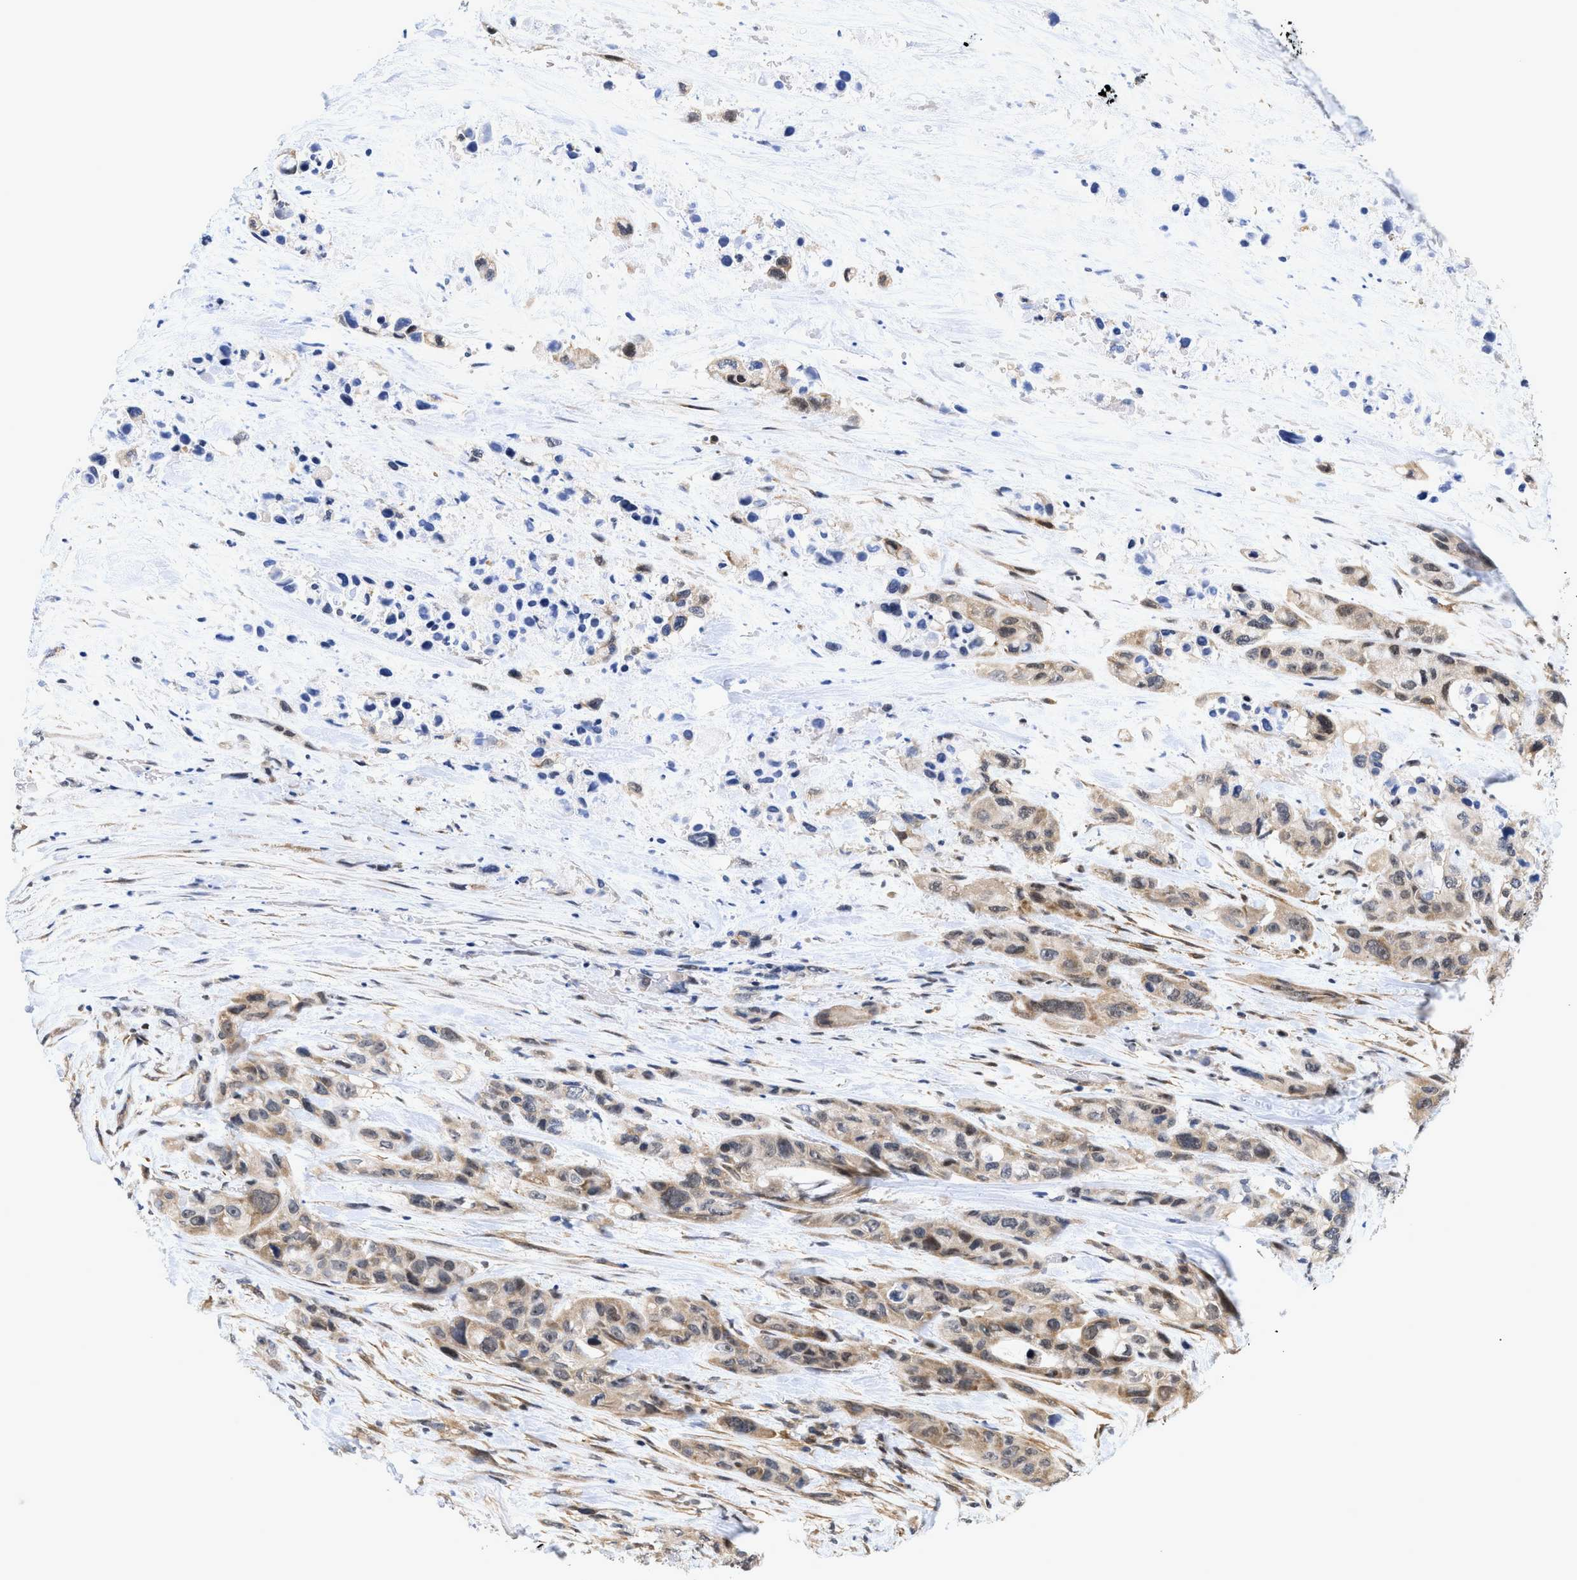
{"staining": {"intensity": "moderate", "quantity": ">75%", "location": "cytoplasmic/membranous"}, "tissue": "pancreatic cancer", "cell_type": "Tumor cells", "image_type": "cancer", "snomed": [{"axis": "morphology", "description": "Adenocarcinoma, NOS"}, {"axis": "topography", "description": "Pancreas"}], "caption": "Human pancreatic cancer stained with a protein marker reveals moderate staining in tumor cells.", "gene": "GPRASP2", "patient": {"sex": "male", "age": 53}}